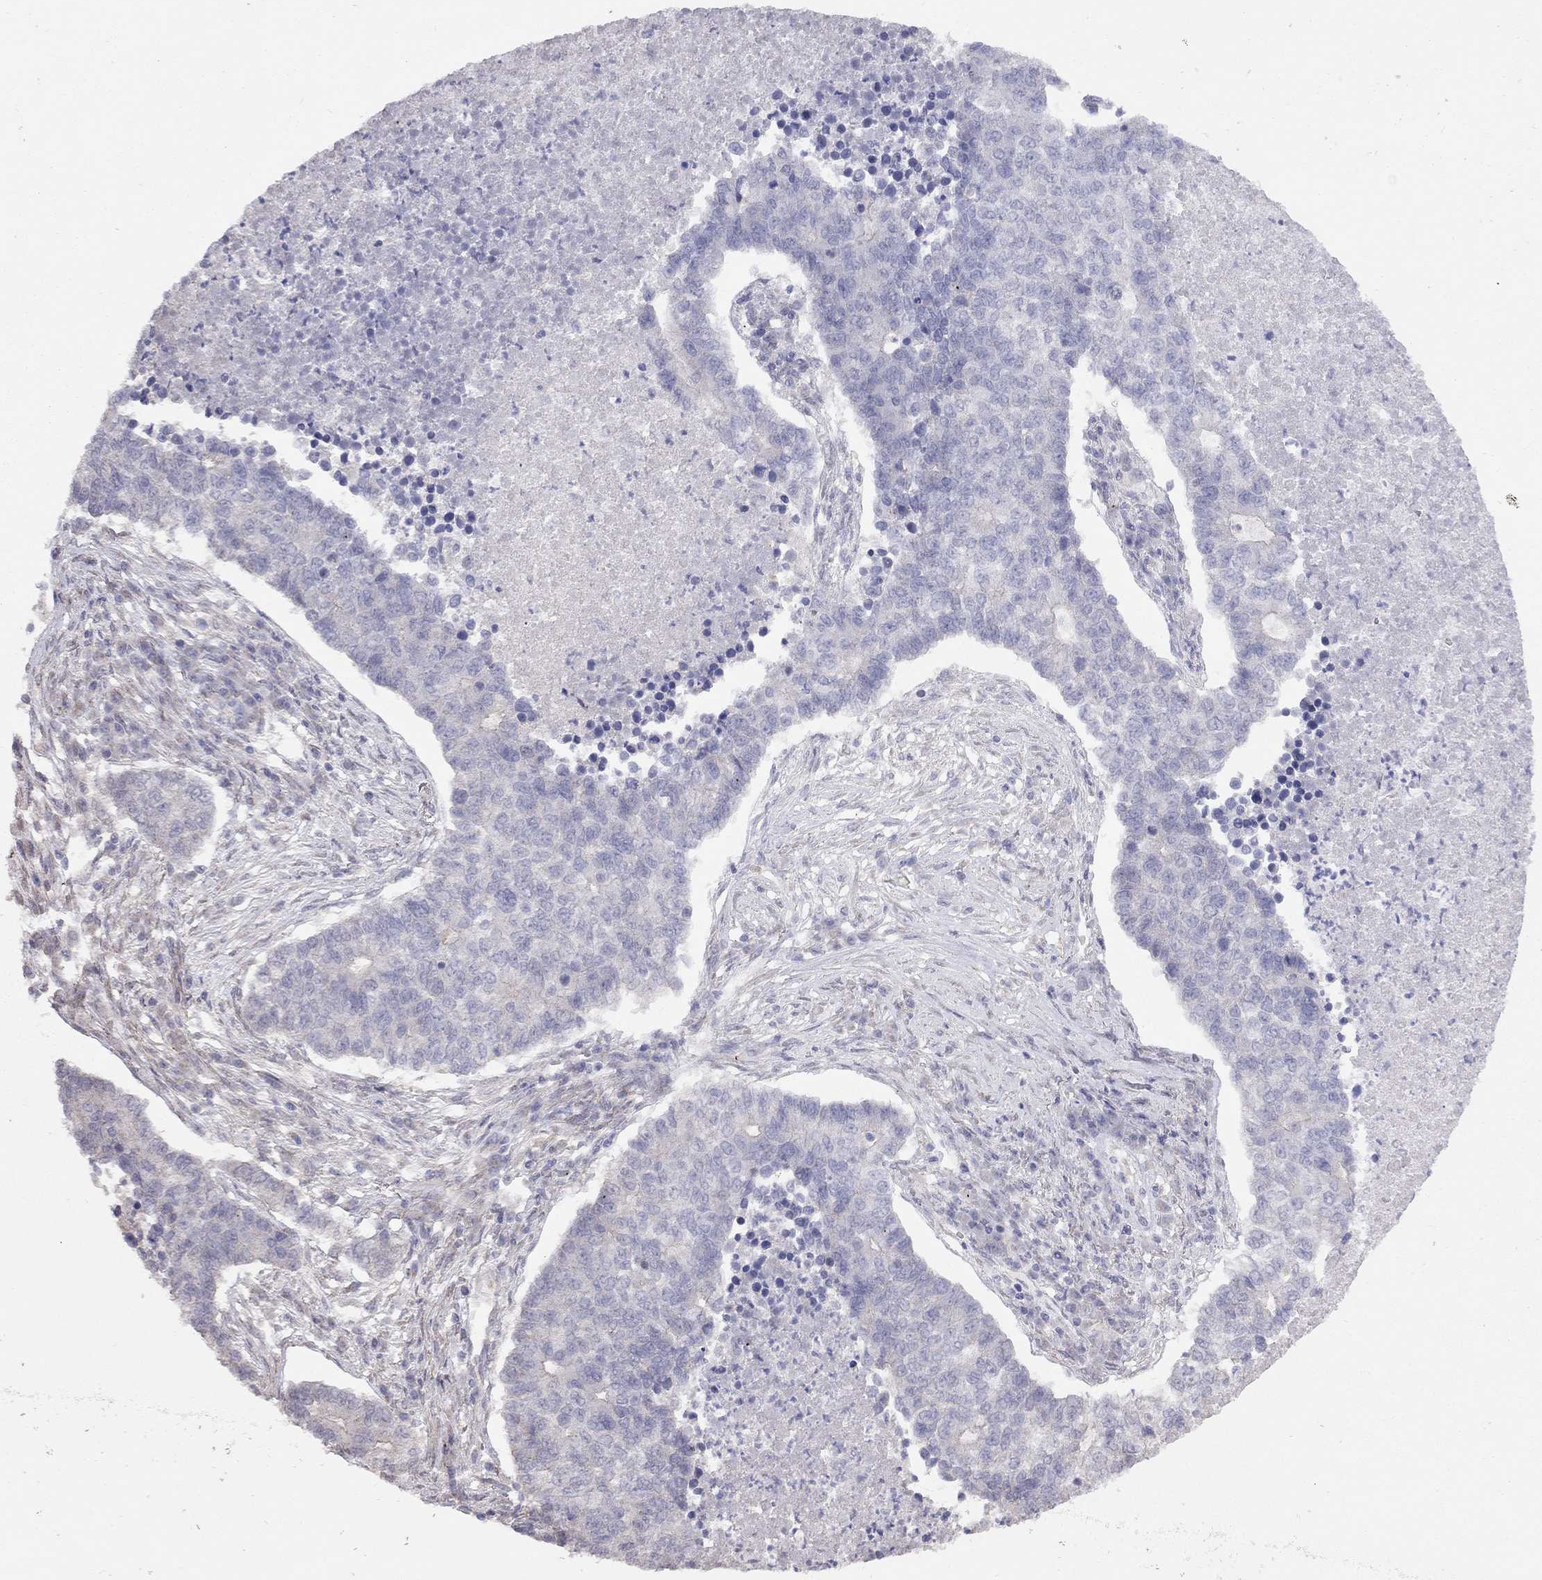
{"staining": {"intensity": "negative", "quantity": "none", "location": "none"}, "tissue": "lung cancer", "cell_type": "Tumor cells", "image_type": "cancer", "snomed": [{"axis": "morphology", "description": "Adenocarcinoma, NOS"}, {"axis": "topography", "description": "Lung"}], "caption": "Tumor cells show no significant protein positivity in lung adenocarcinoma.", "gene": "SYTL2", "patient": {"sex": "male", "age": 57}}